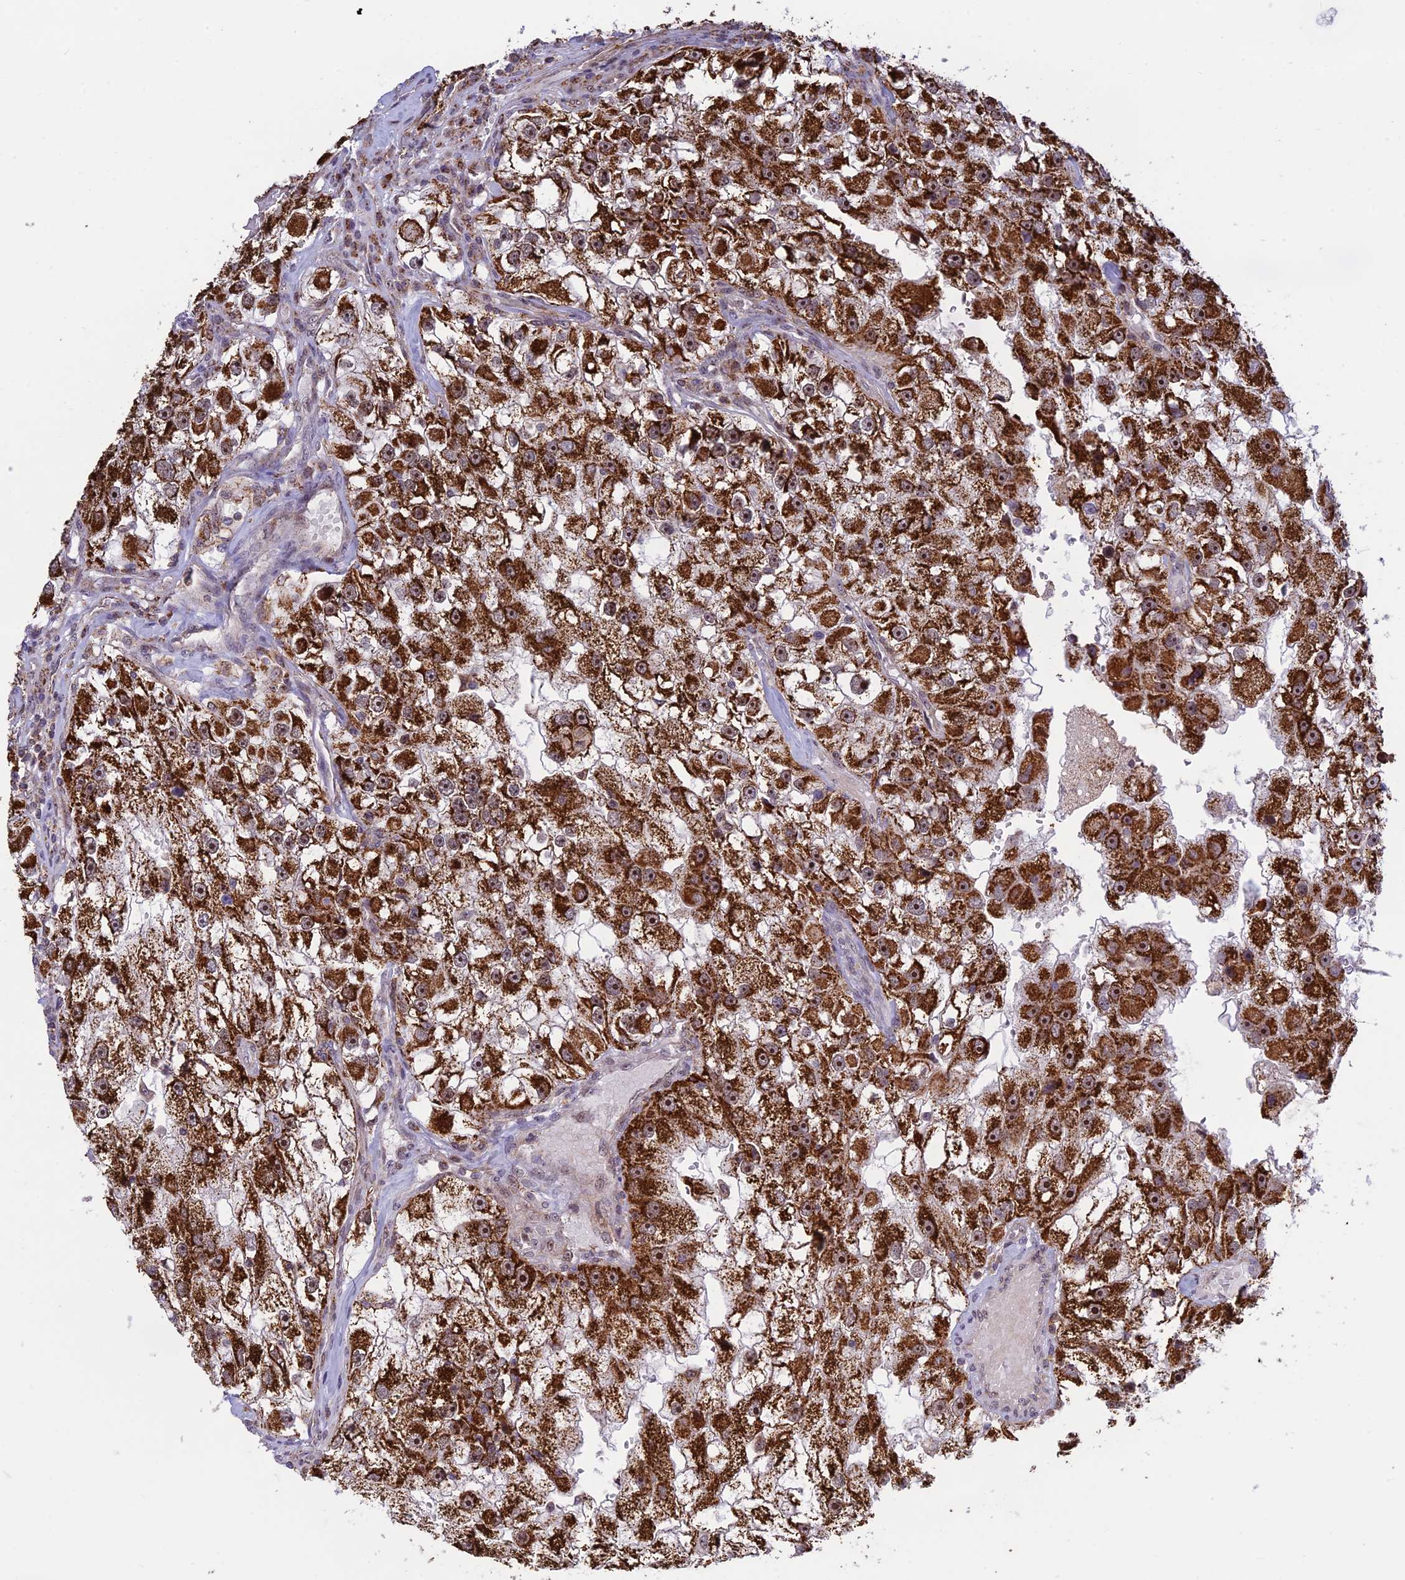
{"staining": {"intensity": "strong", "quantity": ">75%", "location": "cytoplasmic/membranous,nuclear"}, "tissue": "renal cancer", "cell_type": "Tumor cells", "image_type": "cancer", "snomed": [{"axis": "morphology", "description": "Adenocarcinoma, NOS"}, {"axis": "topography", "description": "Kidney"}], "caption": "The micrograph reveals a brown stain indicating the presence of a protein in the cytoplasmic/membranous and nuclear of tumor cells in renal adenocarcinoma. (DAB (3,3'-diaminobenzidine) IHC, brown staining for protein, blue staining for nuclei).", "gene": "POLR1G", "patient": {"sex": "male", "age": 63}}